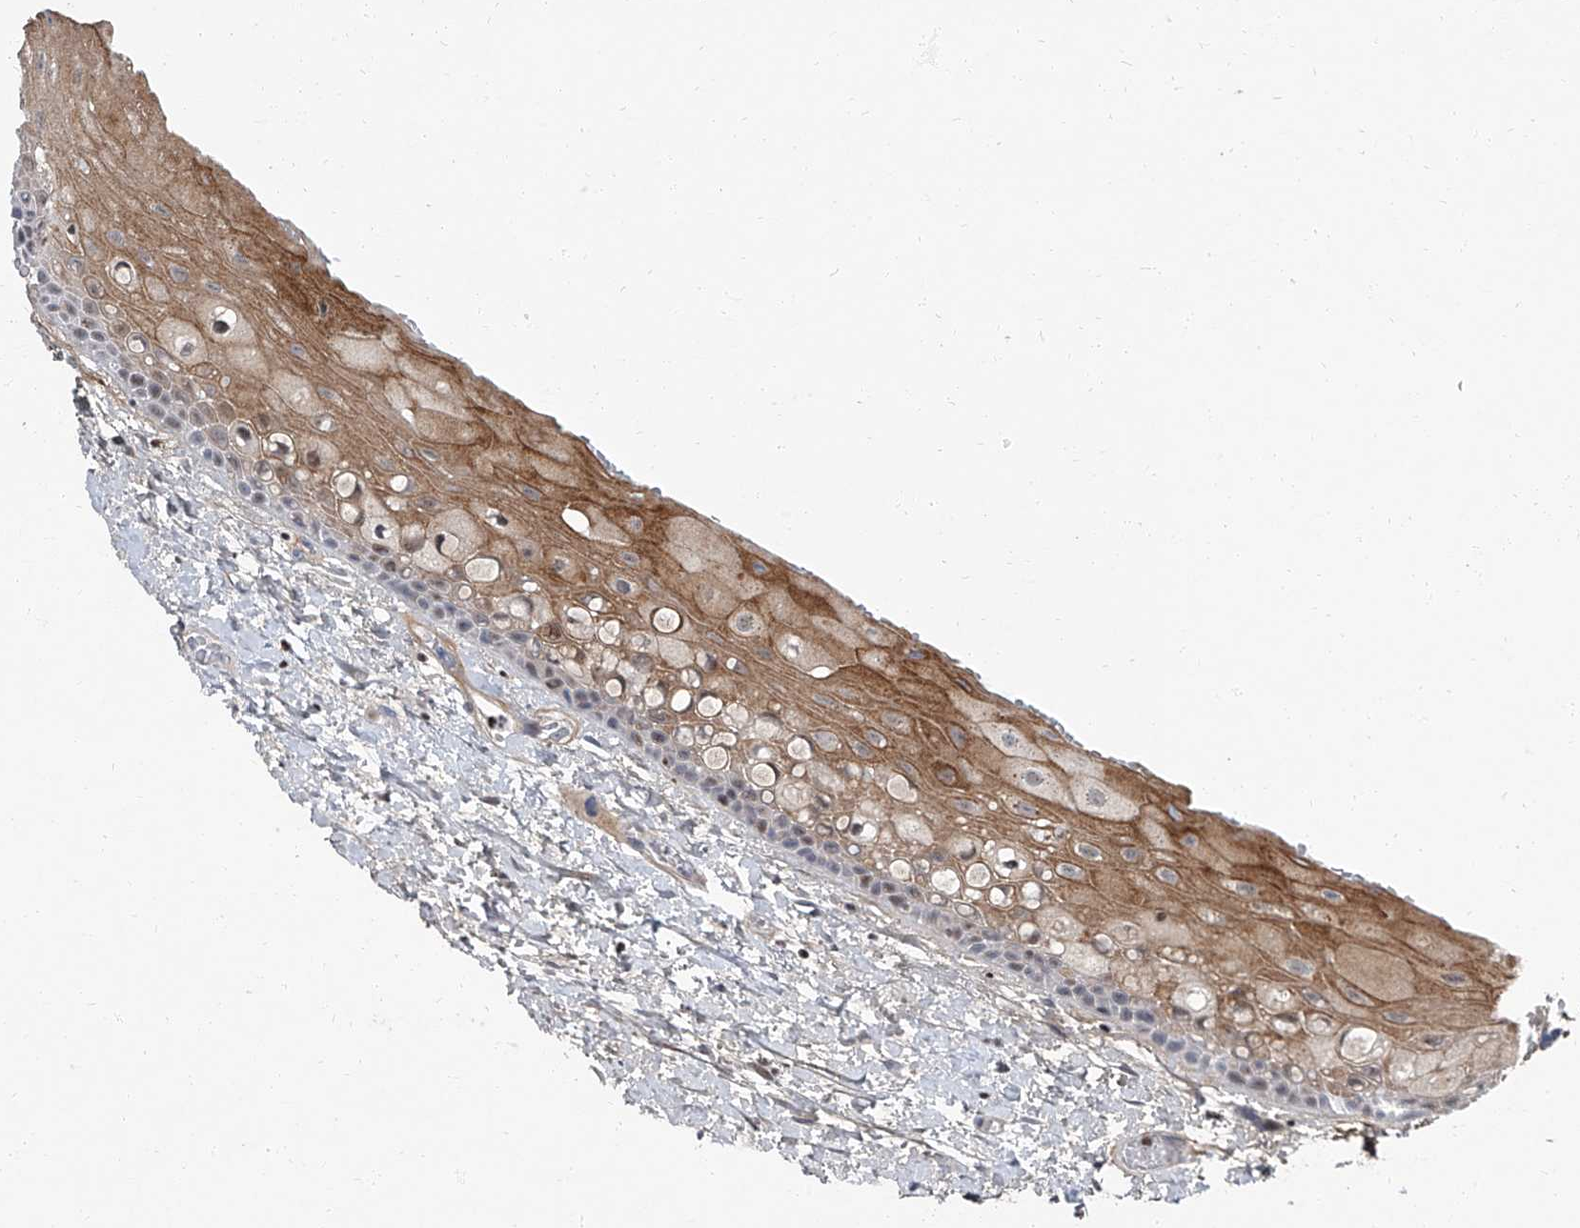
{"staining": {"intensity": "moderate", "quantity": "25%-75%", "location": "cytoplasmic/membranous"}, "tissue": "oral mucosa", "cell_type": "Squamous epithelial cells", "image_type": "normal", "snomed": [{"axis": "morphology", "description": "Normal tissue, NOS"}, {"axis": "topography", "description": "Oral tissue"}], "caption": "A brown stain labels moderate cytoplasmic/membranous expression of a protein in squamous epithelial cells of unremarkable oral mucosa.", "gene": "HOXA3", "patient": {"sex": "female", "age": 76}}